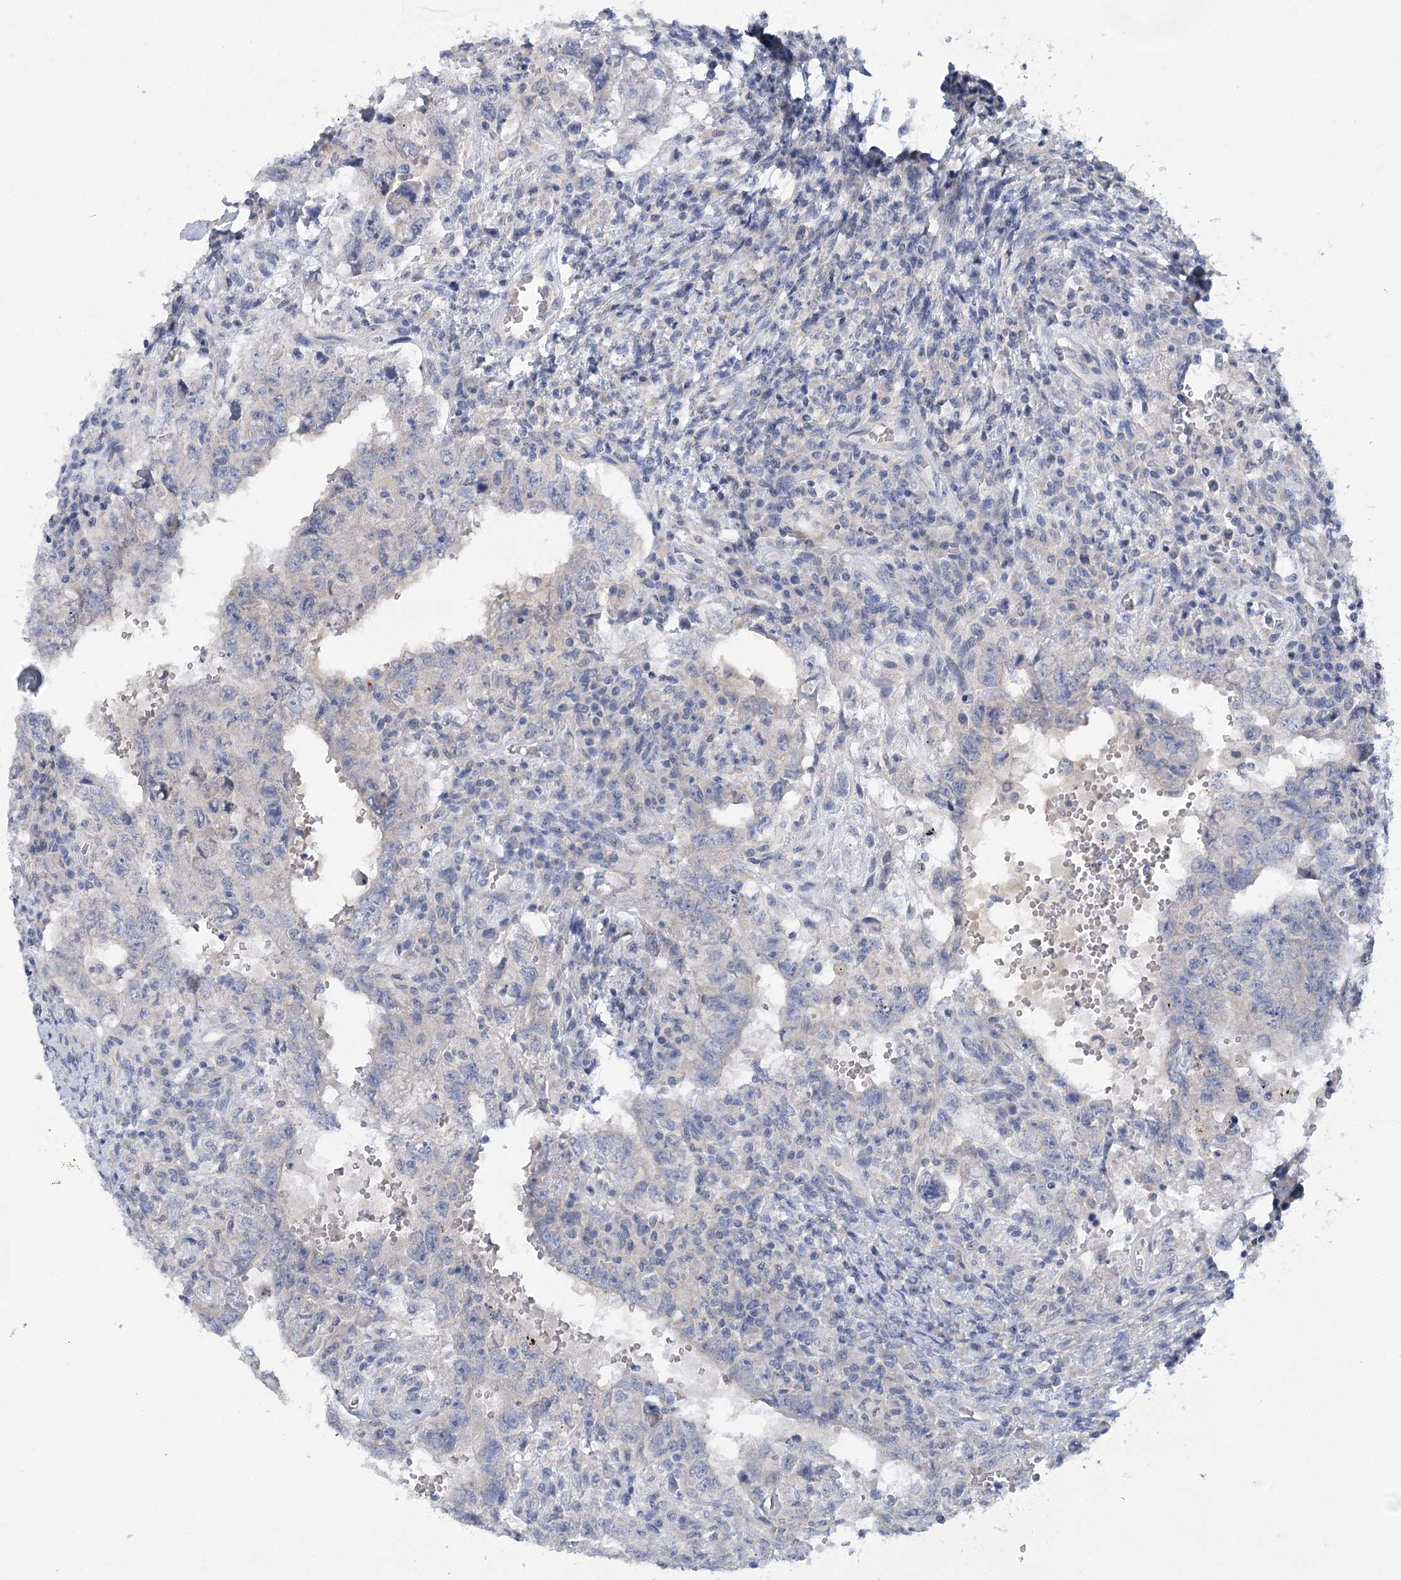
{"staining": {"intensity": "negative", "quantity": "none", "location": "none"}, "tissue": "testis cancer", "cell_type": "Tumor cells", "image_type": "cancer", "snomed": [{"axis": "morphology", "description": "Carcinoma, Embryonal, NOS"}, {"axis": "topography", "description": "Testis"}], "caption": "This is a micrograph of IHC staining of testis embryonal carcinoma, which shows no staining in tumor cells.", "gene": "DCUN1D1", "patient": {"sex": "male", "age": 26}}